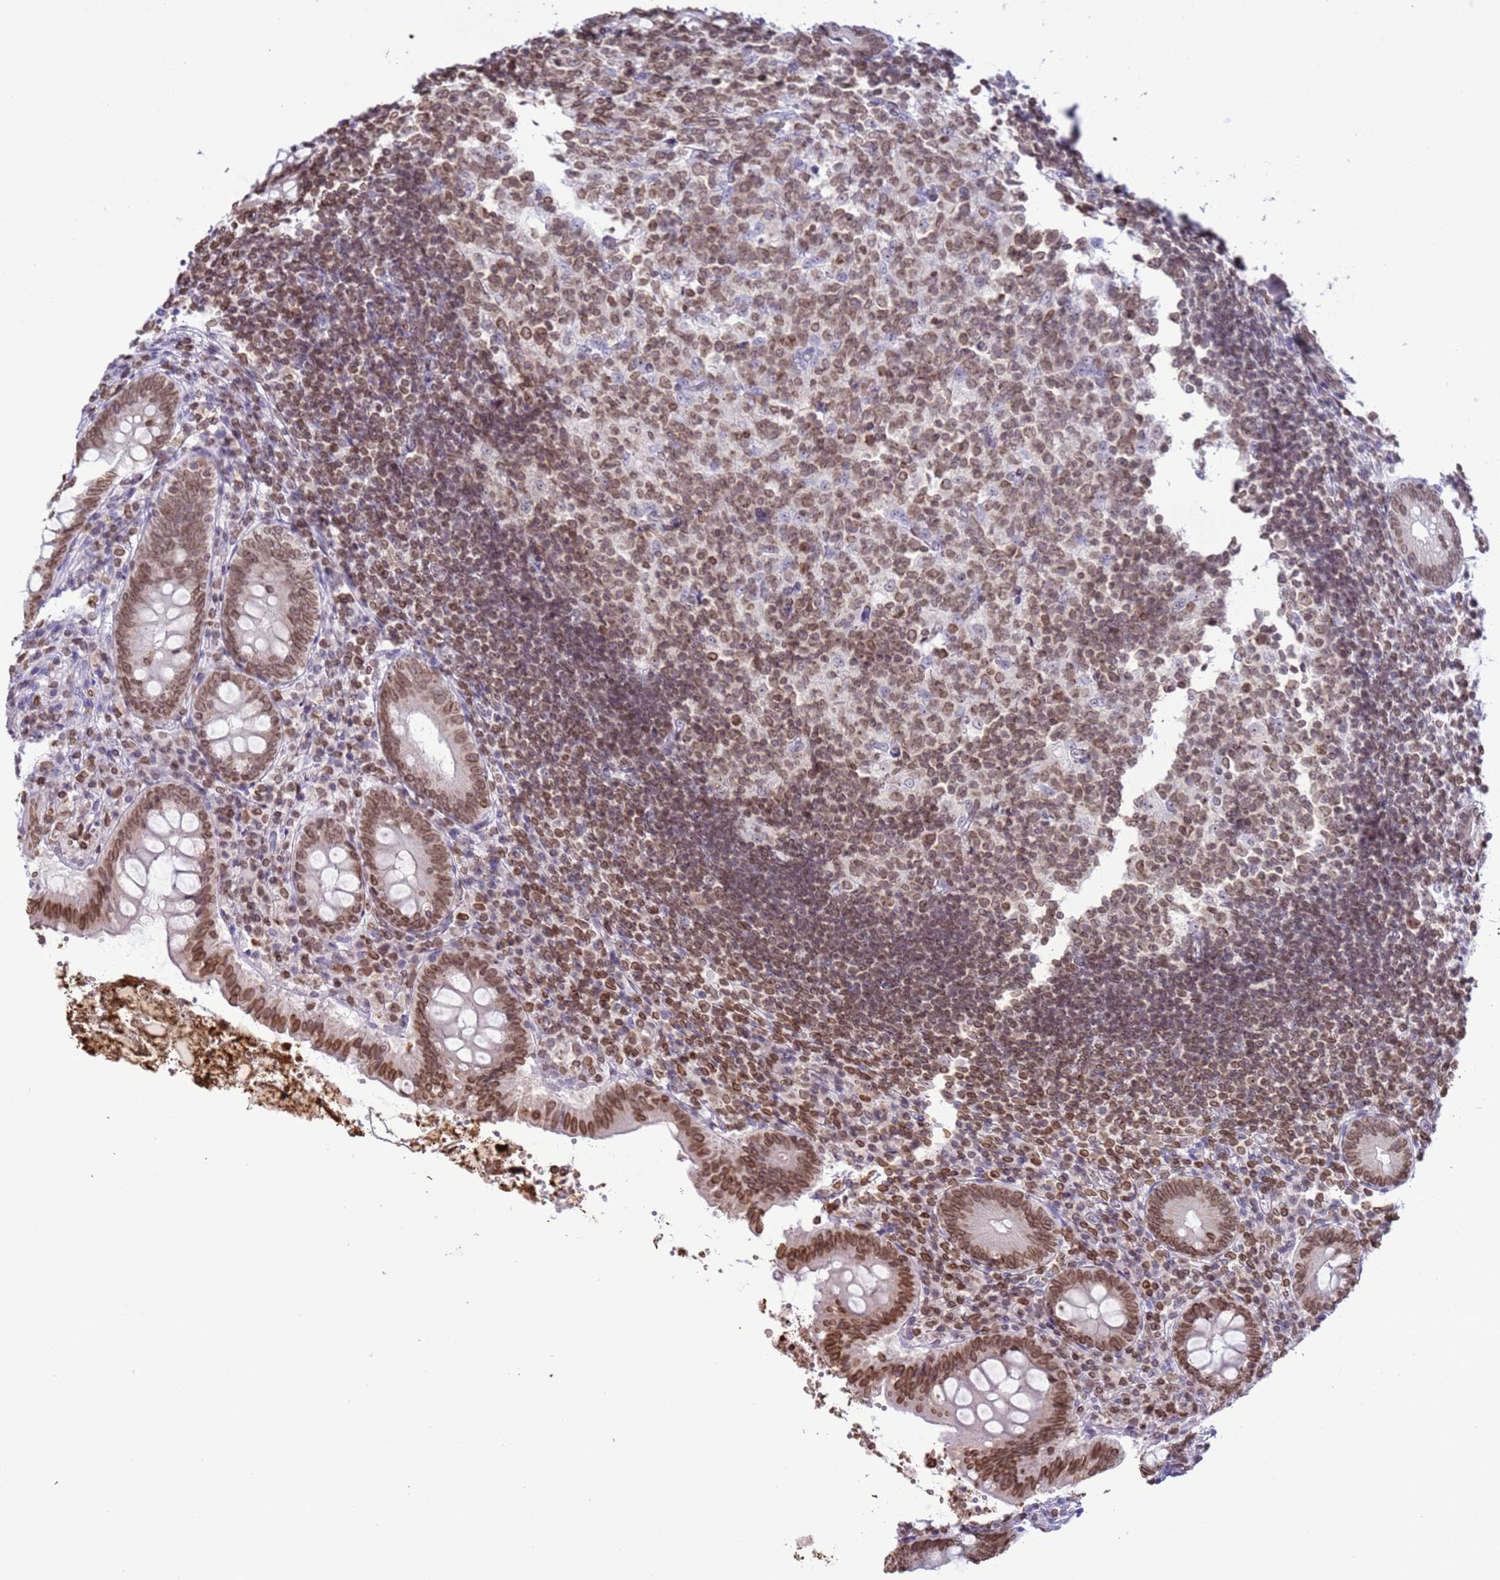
{"staining": {"intensity": "moderate", "quantity": ">75%", "location": "cytoplasmic/membranous,nuclear"}, "tissue": "appendix", "cell_type": "Glandular cells", "image_type": "normal", "snomed": [{"axis": "morphology", "description": "Normal tissue, NOS"}, {"axis": "topography", "description": "Appendix"}], "caption": "Human appendix stained with a brown dye reveals moderate cytoplasmic/membranous,nuclear positive expression in about >75% of glandular cells.", "gene": "DHX37", "patient": {"sex": "female", "age": 54}}